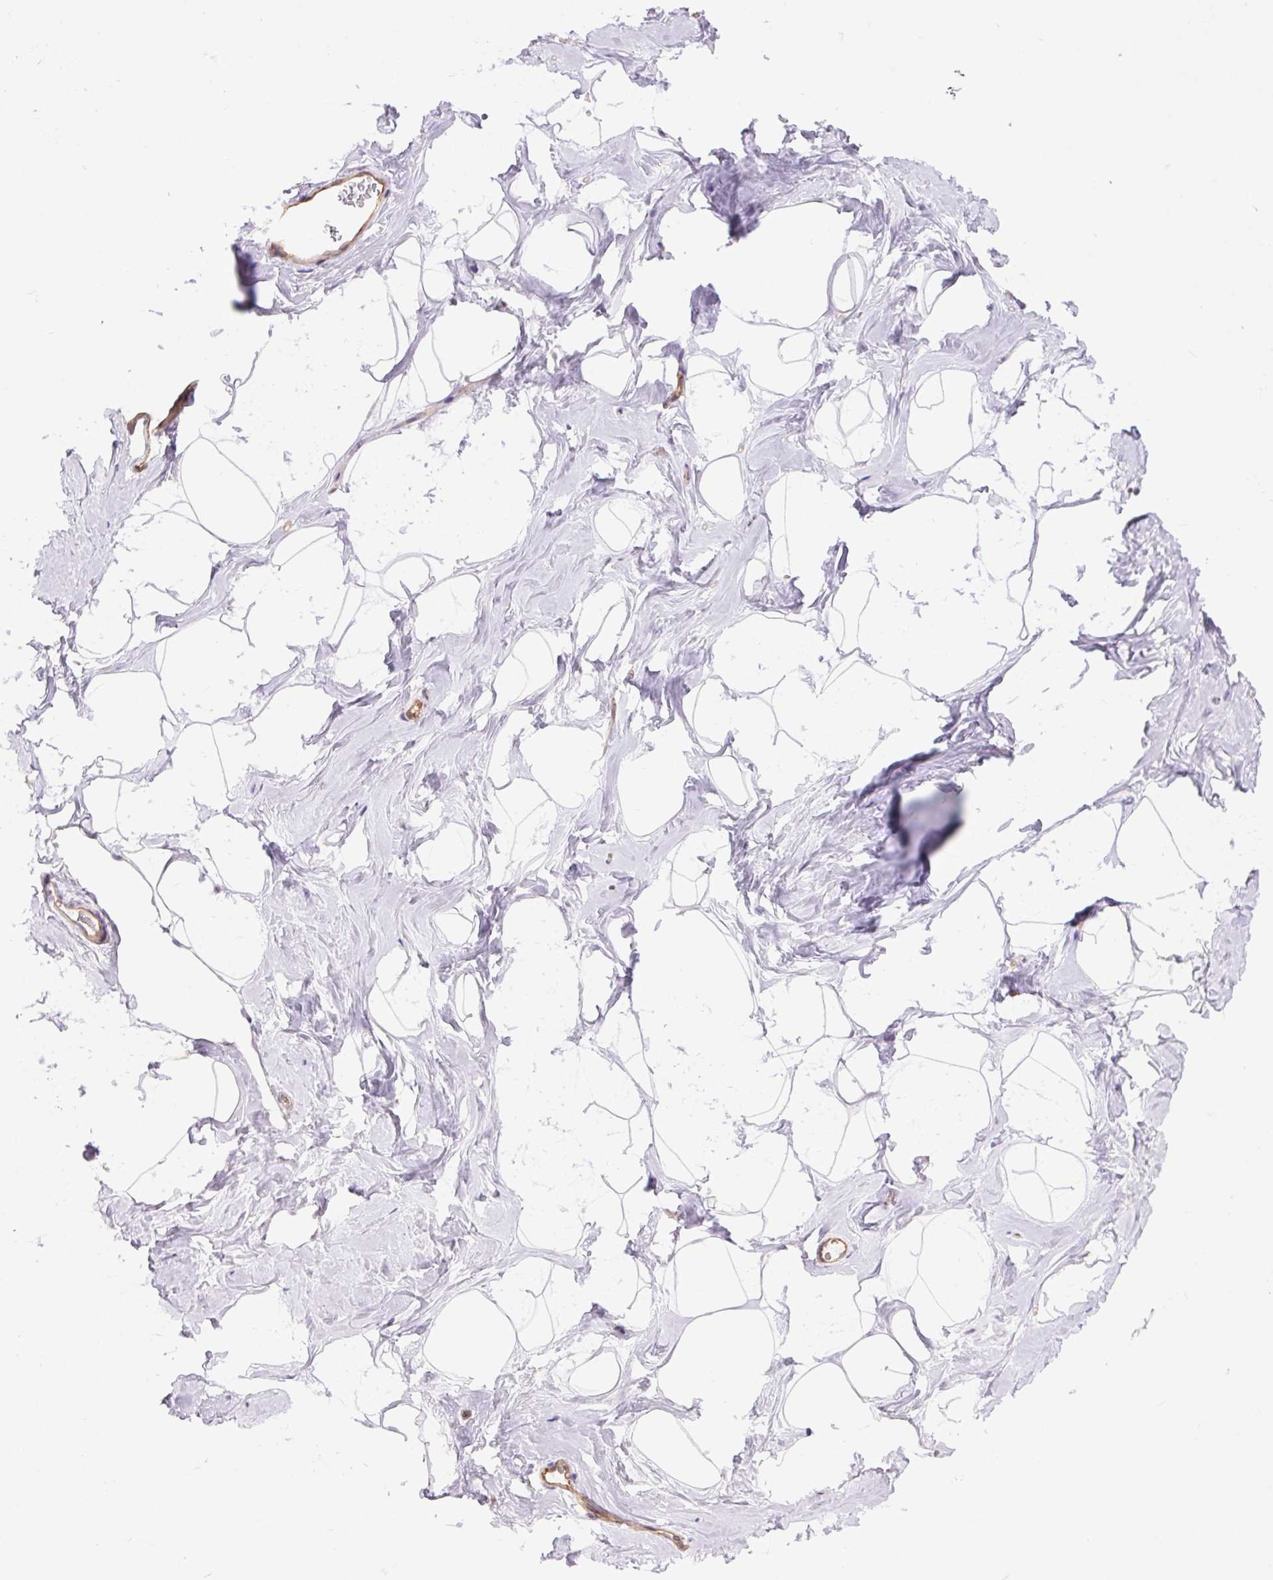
{"staining": {"intensity": "negative", "quantity": "none", "location": "none"}, "tissue": "breast", "cell_type": "Adipocytes", "image_type": "normal", "snomed": [{"axis": "morphology", "description": "Normal tissue, NOS"}, {"axis": "topography", "description": "Breast"}], "caption": "Normal breast was stained to show a protein in brown. There is no significant expression in adipocytes. Brightfield microscopy of IHC stained with DAB (3,3'-diaminobenzidine) (brown) and hematoxylin (blue), captured at high magnification.", "gene": "MINK1", "patient": {"sex": "female", "age": 32}}